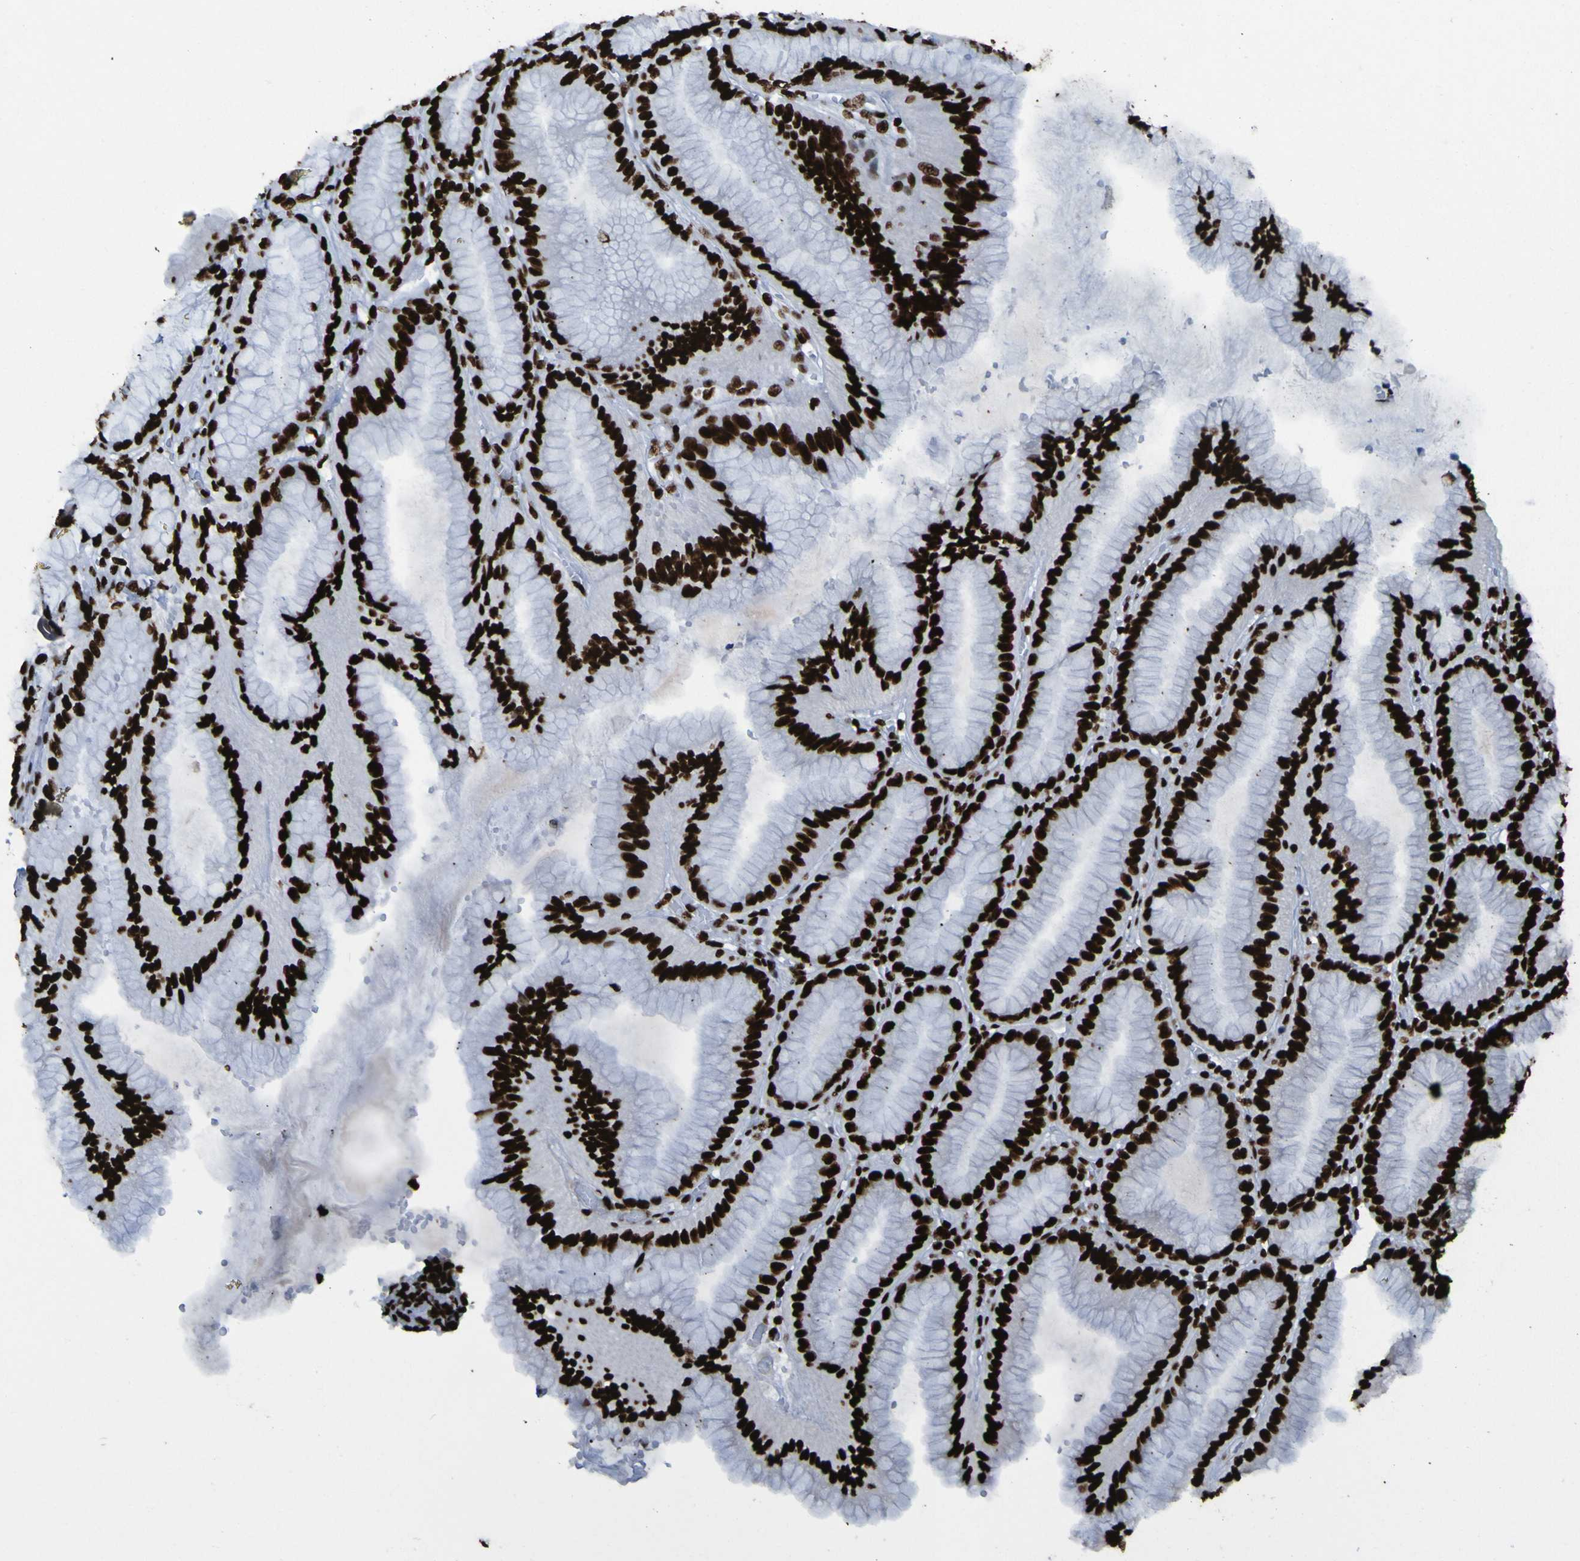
{"staining": {"intensity": "strong", "quantity": ">75%", "location": "nuclear"}, "tissue": "stomach", "cell_type": "Glandular cells", "image_type": "normal", "snomed": [{"axis": "morphology", "description": "Normal tissue, NOS"}, {"axis": "topography", "description": "Stomach, lower"}], "caption": "An immunohistochemistry micrograph of normal tissue is shown. Protein staining in brown highlights strong nuclear positivity in stomach within glandular cells.", "gene": "NPM1", "patient": {"sex": "male", "age": 71}}